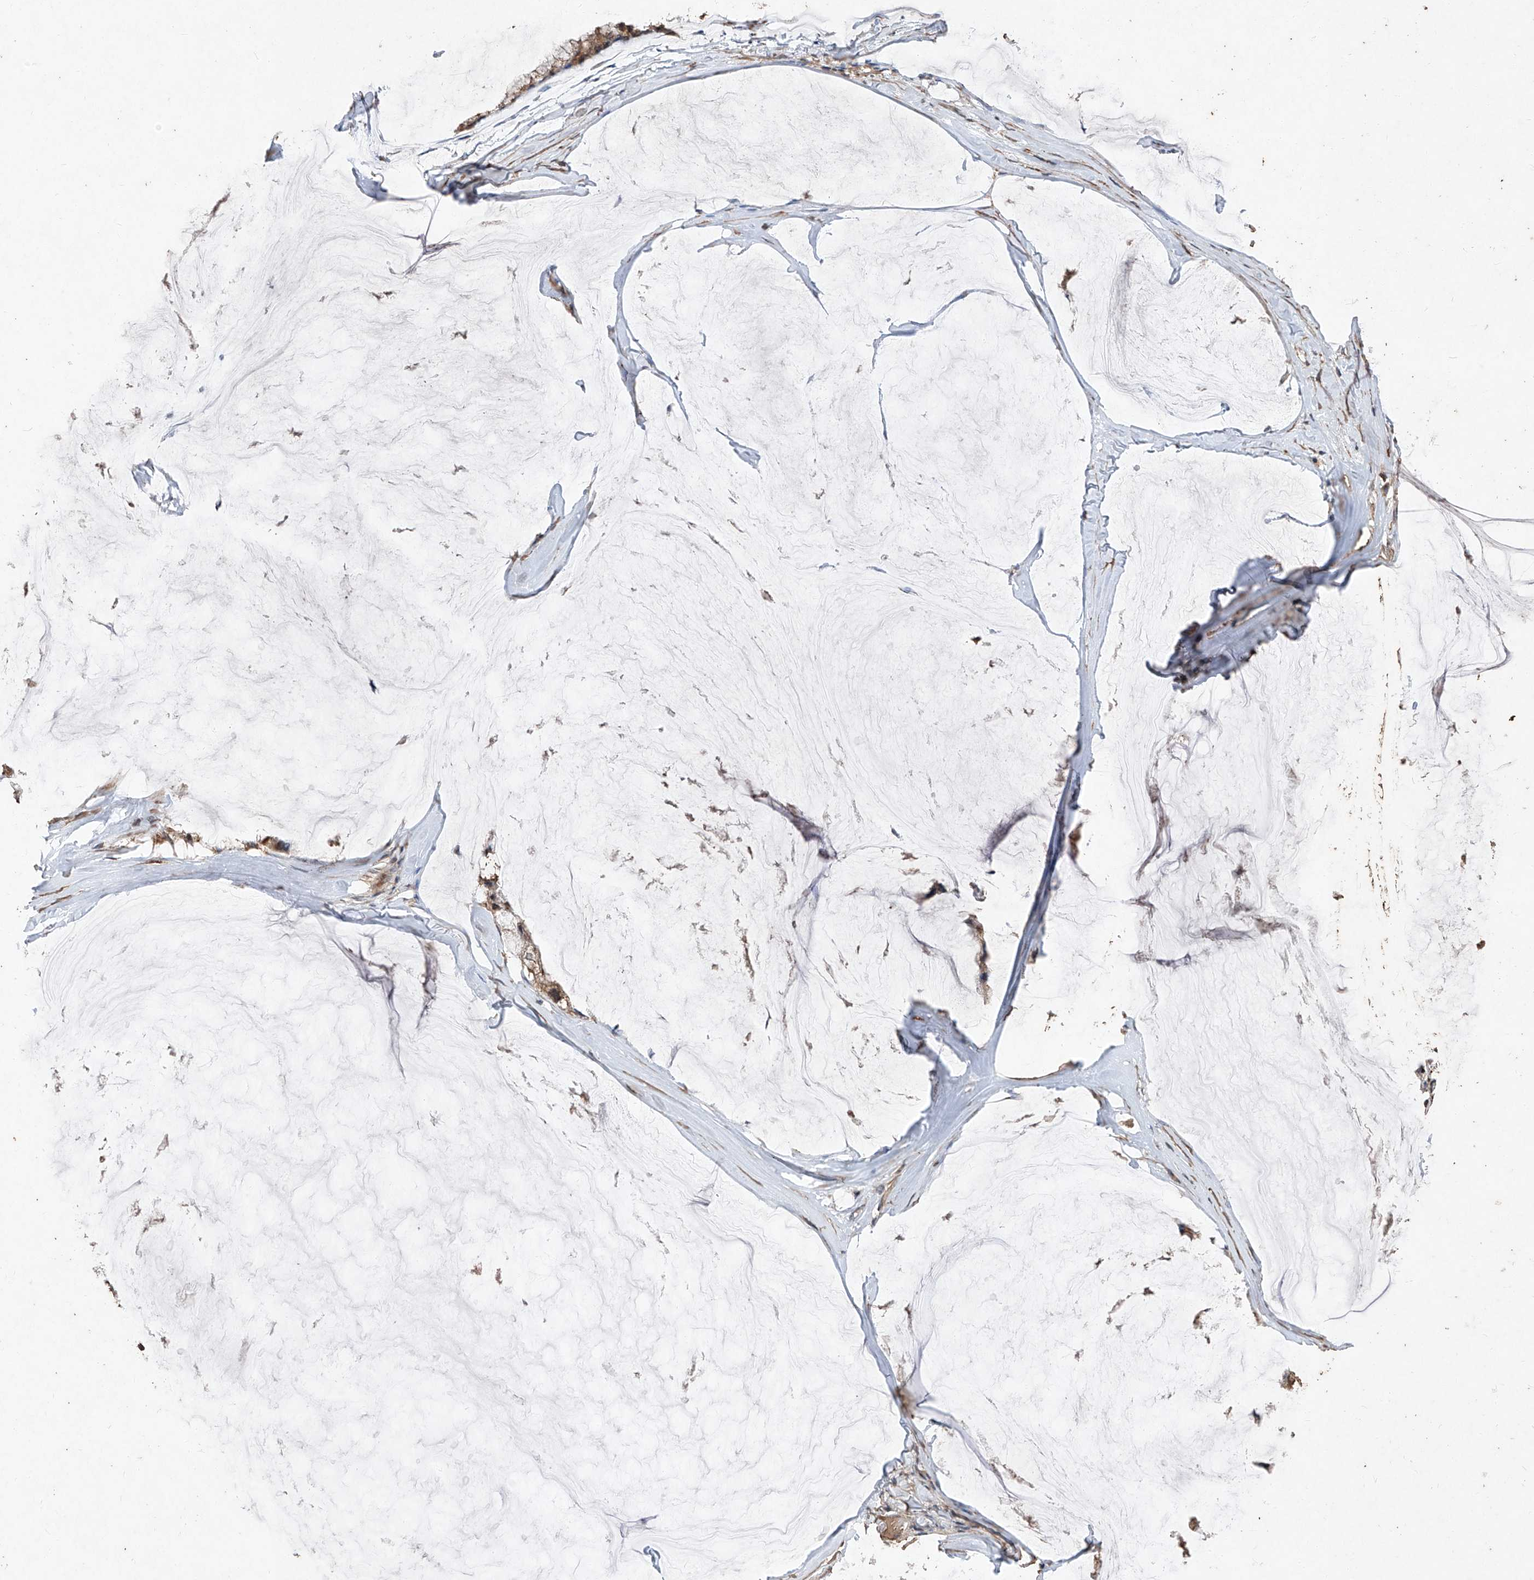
{"staining": {"intensity": "weak", "quantity": ">75%", "location": "cytoplasmic/membranous"}, "tissue": "ovarian cancer", "cell_type": "Tumor cells", "image_type": "cancer", "snomed": [{"axis": "morphology", "description": "Cystadenocarcinoma, mucinous, NOS"}, {"axis": "topography", "description": "Ovary"}], "caption": "High-magnification brightfield microscopy of ovarian cancer (mucinous cystadenocarcinoma) stained with DAB (brown) and counterstained with hematoxylin (blue). tumor cells exhibit weak cytoplasmic/membranous expression is identified in about>75% of cells. Immunohistochemistry (ihc) stains the protein of interest in brown and the nuclei are stained blue.", "gene": "EML1", "patient": {"sex": "female", "age": 39}}